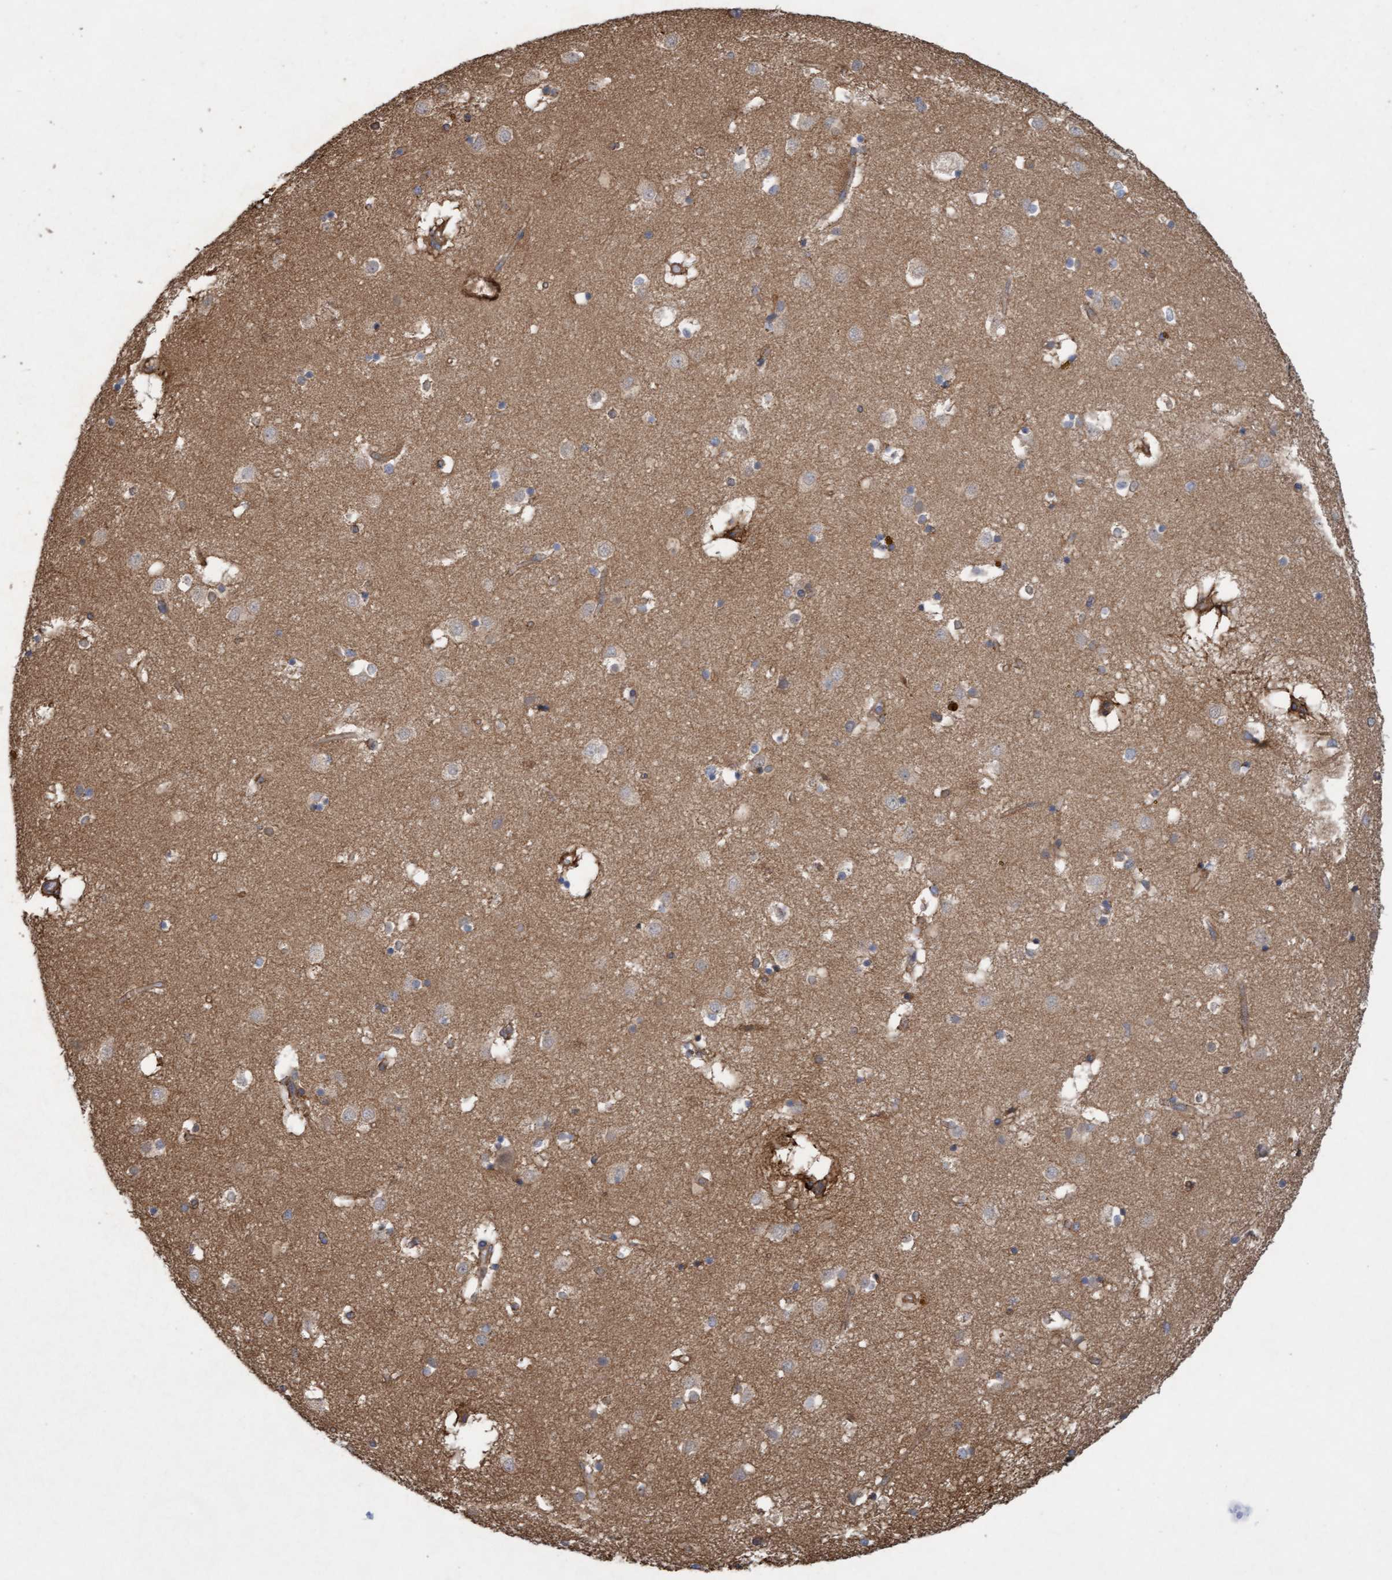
{"staining": {"intensity": "weak", "quantity": "<25%", "location": "cytoplasmic/membranous"}, "tissue": "caudate", "cell_type": "Glial cells", "image_type": "normal", "snomed": [{"axis": "morphology", "description": "Normal tissue, NOS"}, {"axis": "topography", "description": "Lateral ventricle wall"}], "caption": "High magnification brightfield microscopy of benign caudate stained with DAB (3,3'-diaminobenzidine) (brown) and counterstained with hematoxylin (blue): glial cells show no significant positivity. Nuclei are stained in blue.", "gene": "DDHD2", "patient": {"sex": "male", "age": 70}}